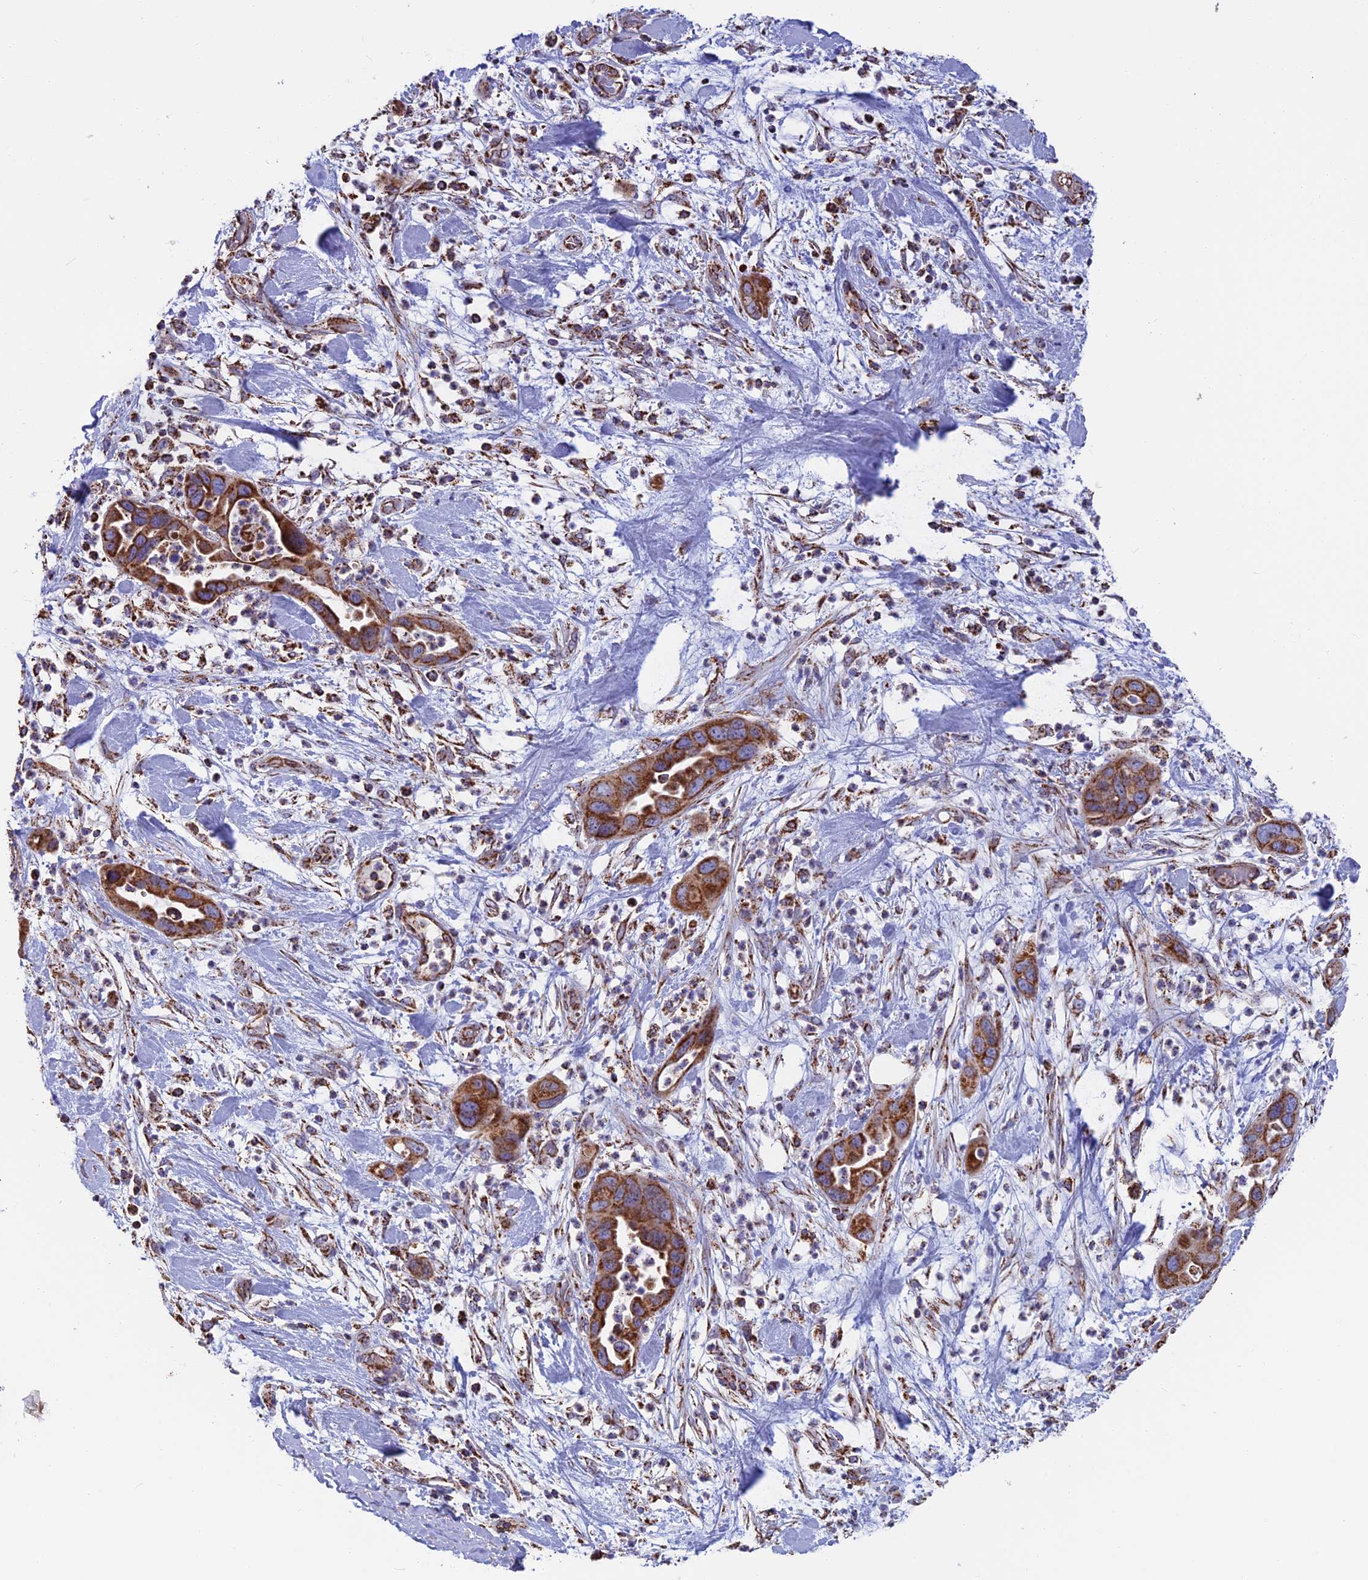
{"staining": {"intensity": "strong", "quantity": ">75%", "location": "cytoplasmic/membranous"}, "tissue": "pancreatic cancer", "cell_type": "Tumor cells", "image_type": "cancer", "snomed": [{"axis": "morphology", "description": "Adenocarcinoma, NOS"}, {"axis": "topography", "description": "Pancreas"}], "caption": "Strong cytoplasmic/membranous protein expression is appreciated in about >75% of tumor cells in pancreatic adenocarcinoma.", "gene": "CS", "patient": {"sex": "female", "age": 71}}